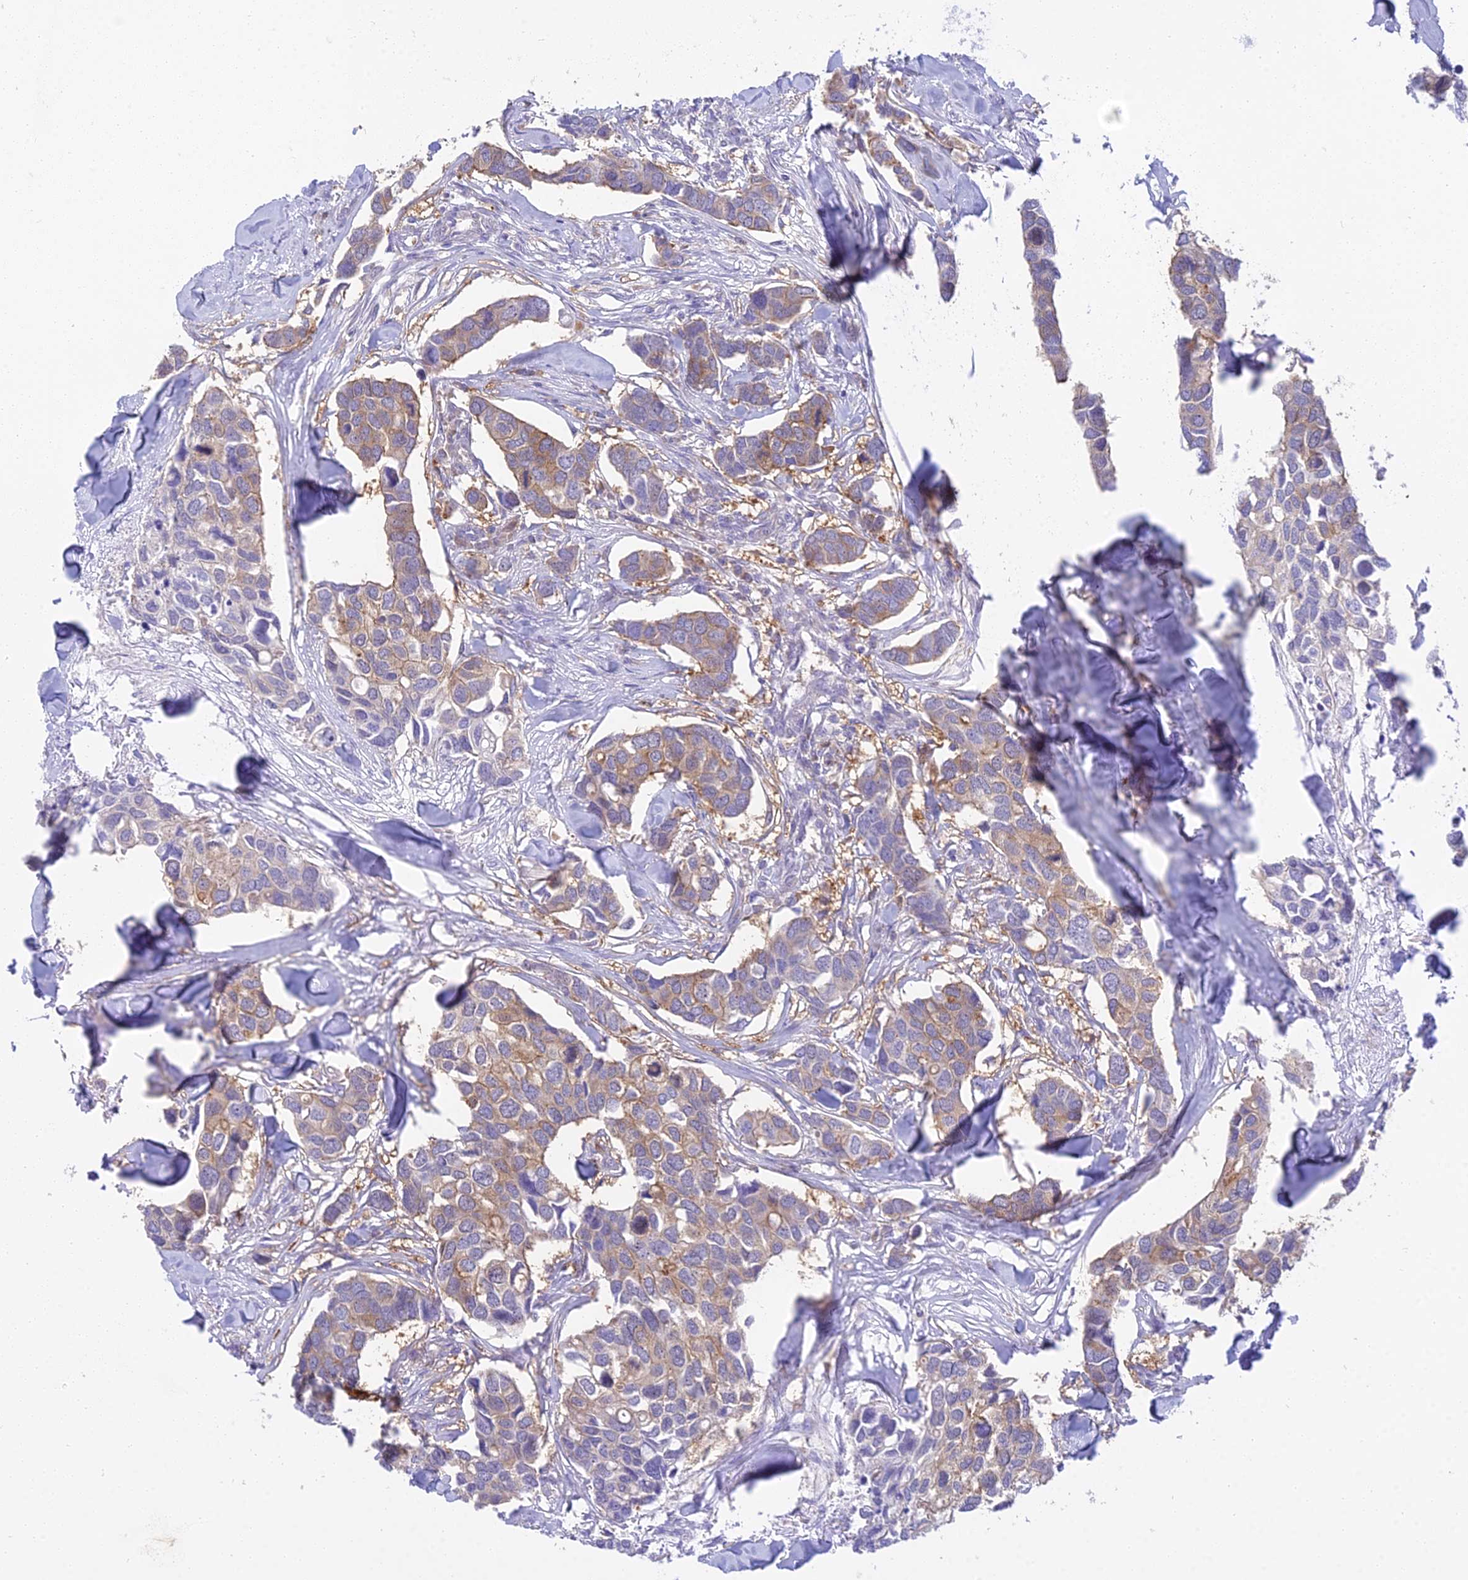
{"staining": {"intensity": "weak", "quantity": "25%-75%", "location": "cytoplasmic/membranous"}, "tissue": "breast cancer", "cell_type": "Tumor cells", "image_type": "cancer", "snomed": [{"axis": "morphology", "description": "Duct carcinoma"}, {"axis": "topography", "description": "Breast"}], "caption": "Human infiltrating ductal carcinoma (breast) stained with a protein marker shows weak staining in tumor cells.", "gene": "UBE2G1", "patient": {"sex": "female", "age": 83}}